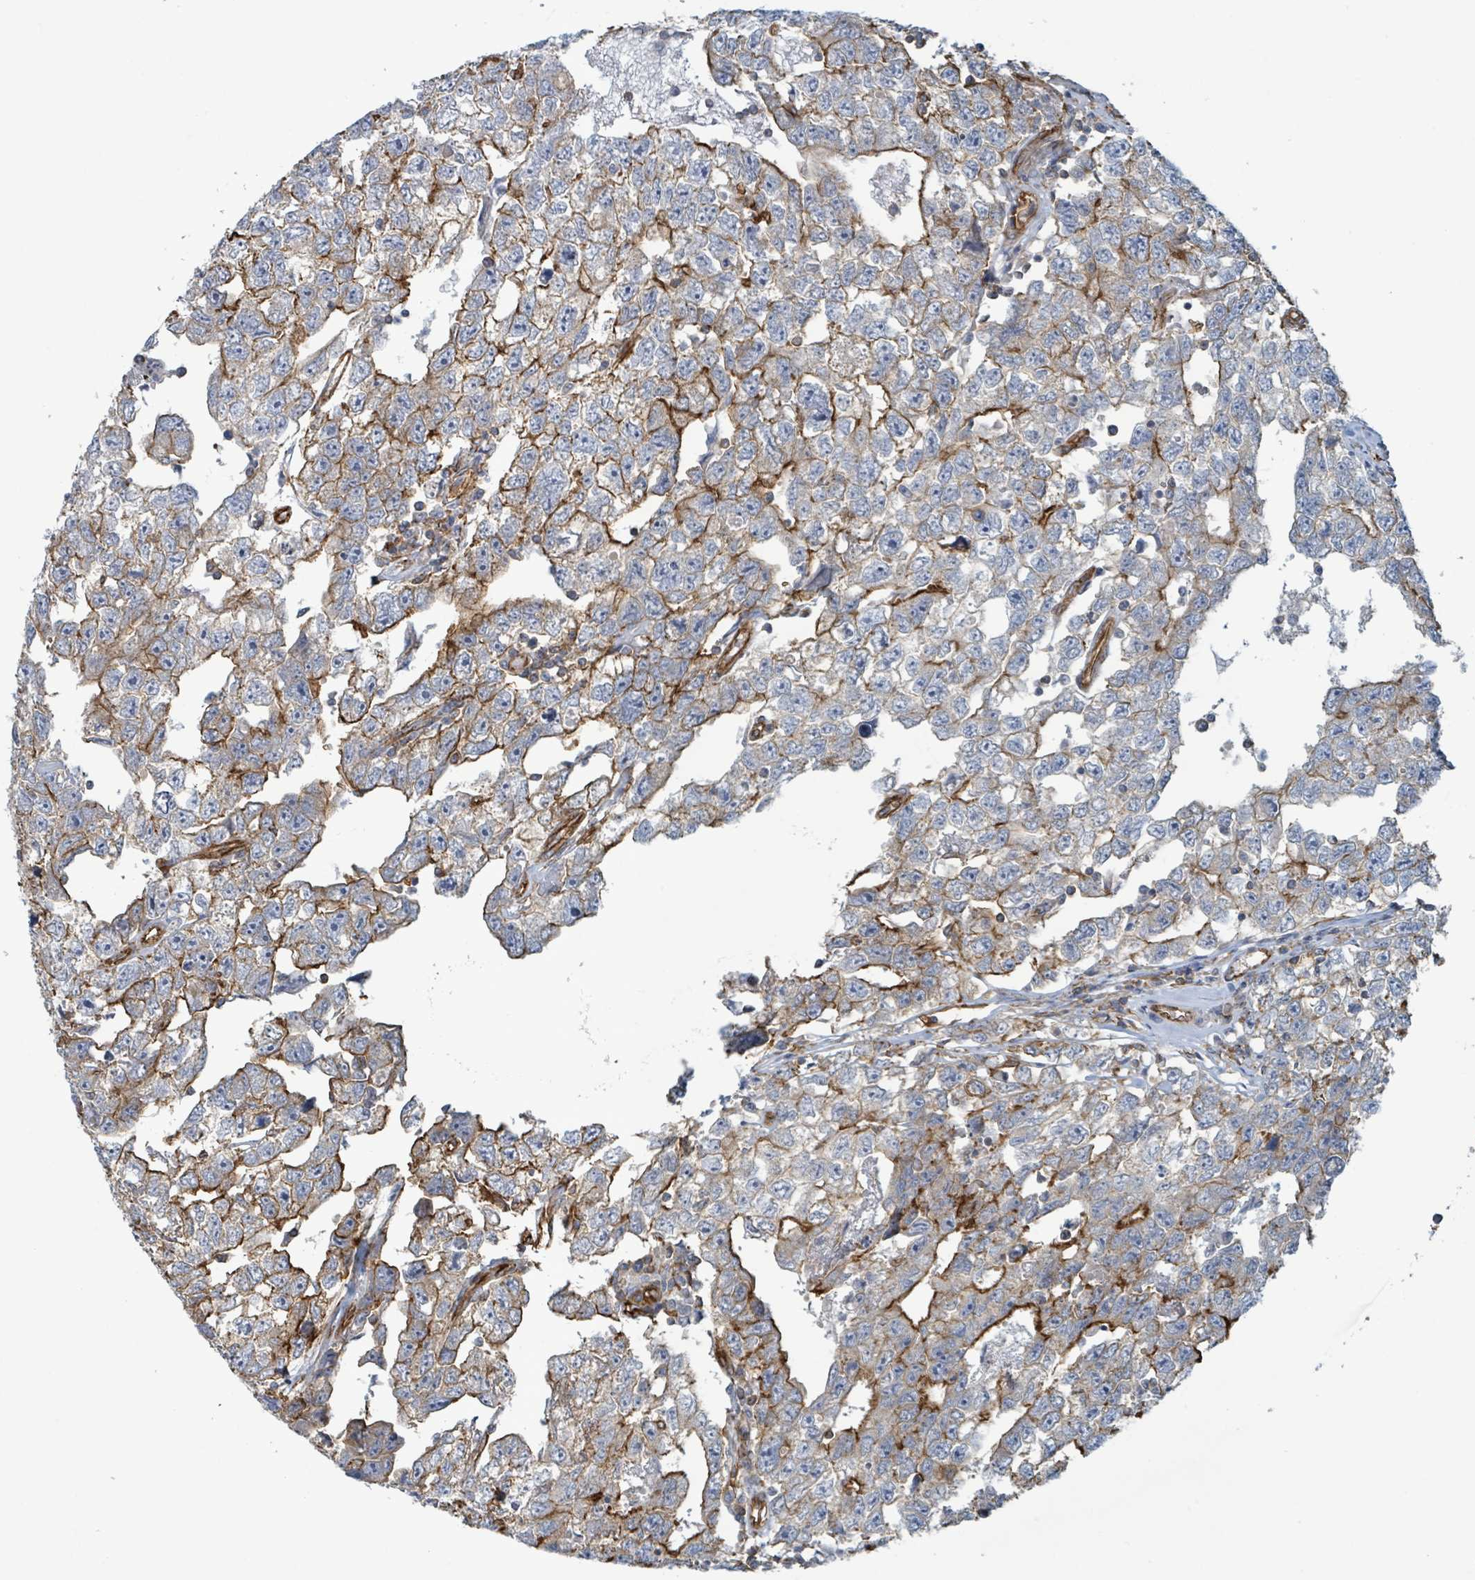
{"staining": {"intensity": "strong", "quantity": "25%-75%", "location": "cytoplasmic/membranous"}, "tissue": "testis cancer", "cell_type": "Tumor cells", "image_type": "cancer", "snomed": [{"axis": "morphology", "description": "Carcinoma, Embryonal, NOS"}, {"axis": "topography", "description": "Testis"}], "caption": "IHC (DAB) staining of human testis cancer (embryonal carcinoma) displays strong cytoplasmic/membranous protein expression in about 25%-75% of tumor cells.", "gene": "LDOC1", "patient": {"sex": "male", "age": 22}}